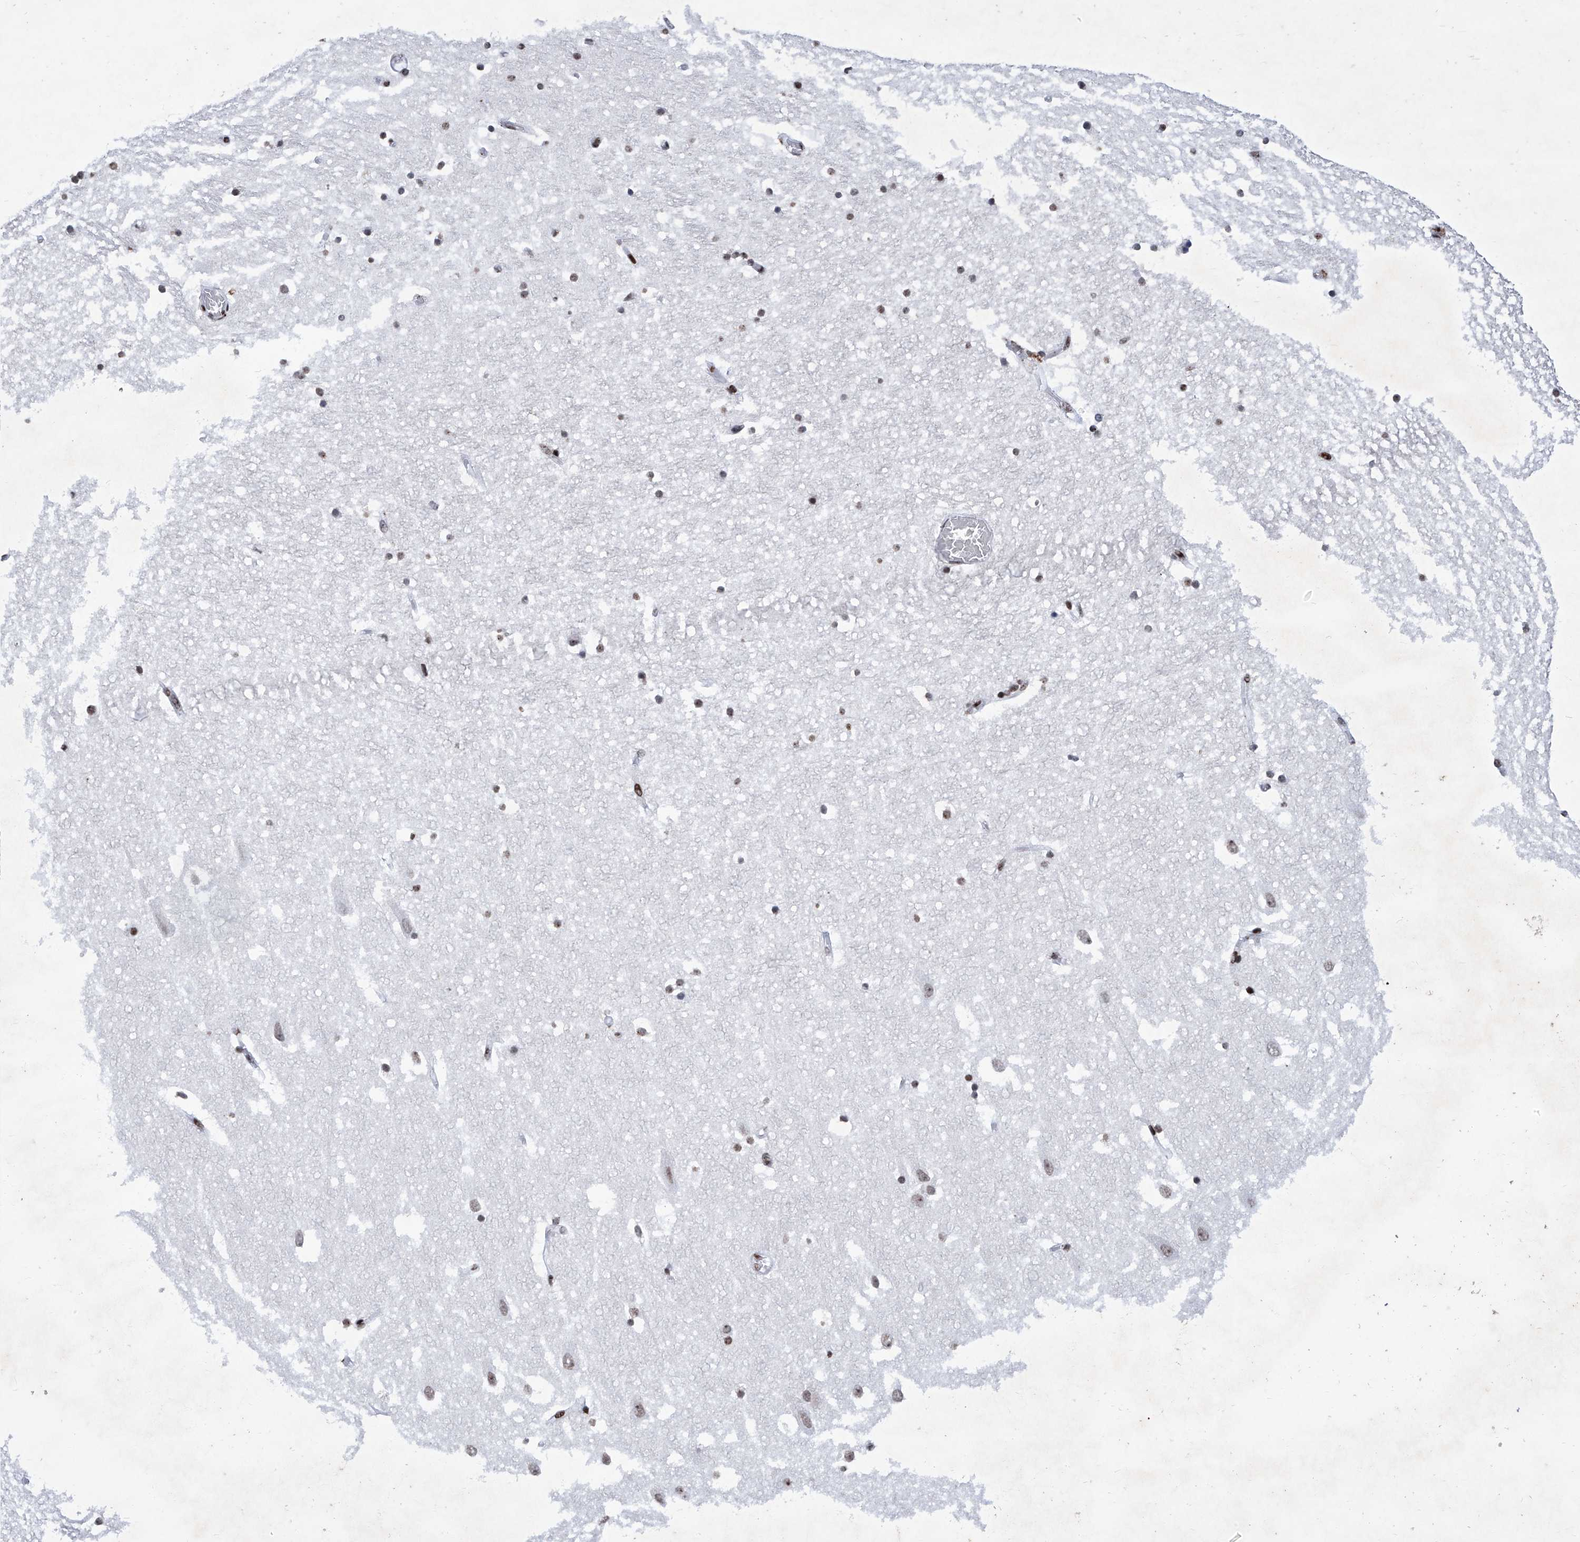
{"staining": {"intensity": "moderate", "quantity": "<25%", "location": "nuclear"}, "tissue": "hippocampus", "cell_type": "Glial cells", "image_type": "normal", "snomed": [{"axis": "morphology", "description": "Normal tissue, NOS"}, {"axis": "topography", "description": "Hippocampus"}], "caption": "Protein staining of benign hippocampus shows moderate nuclear positivity in about <25% of glial cells.", "gene": "HEY2", "patient": {"sex": "female", "age": 52}}